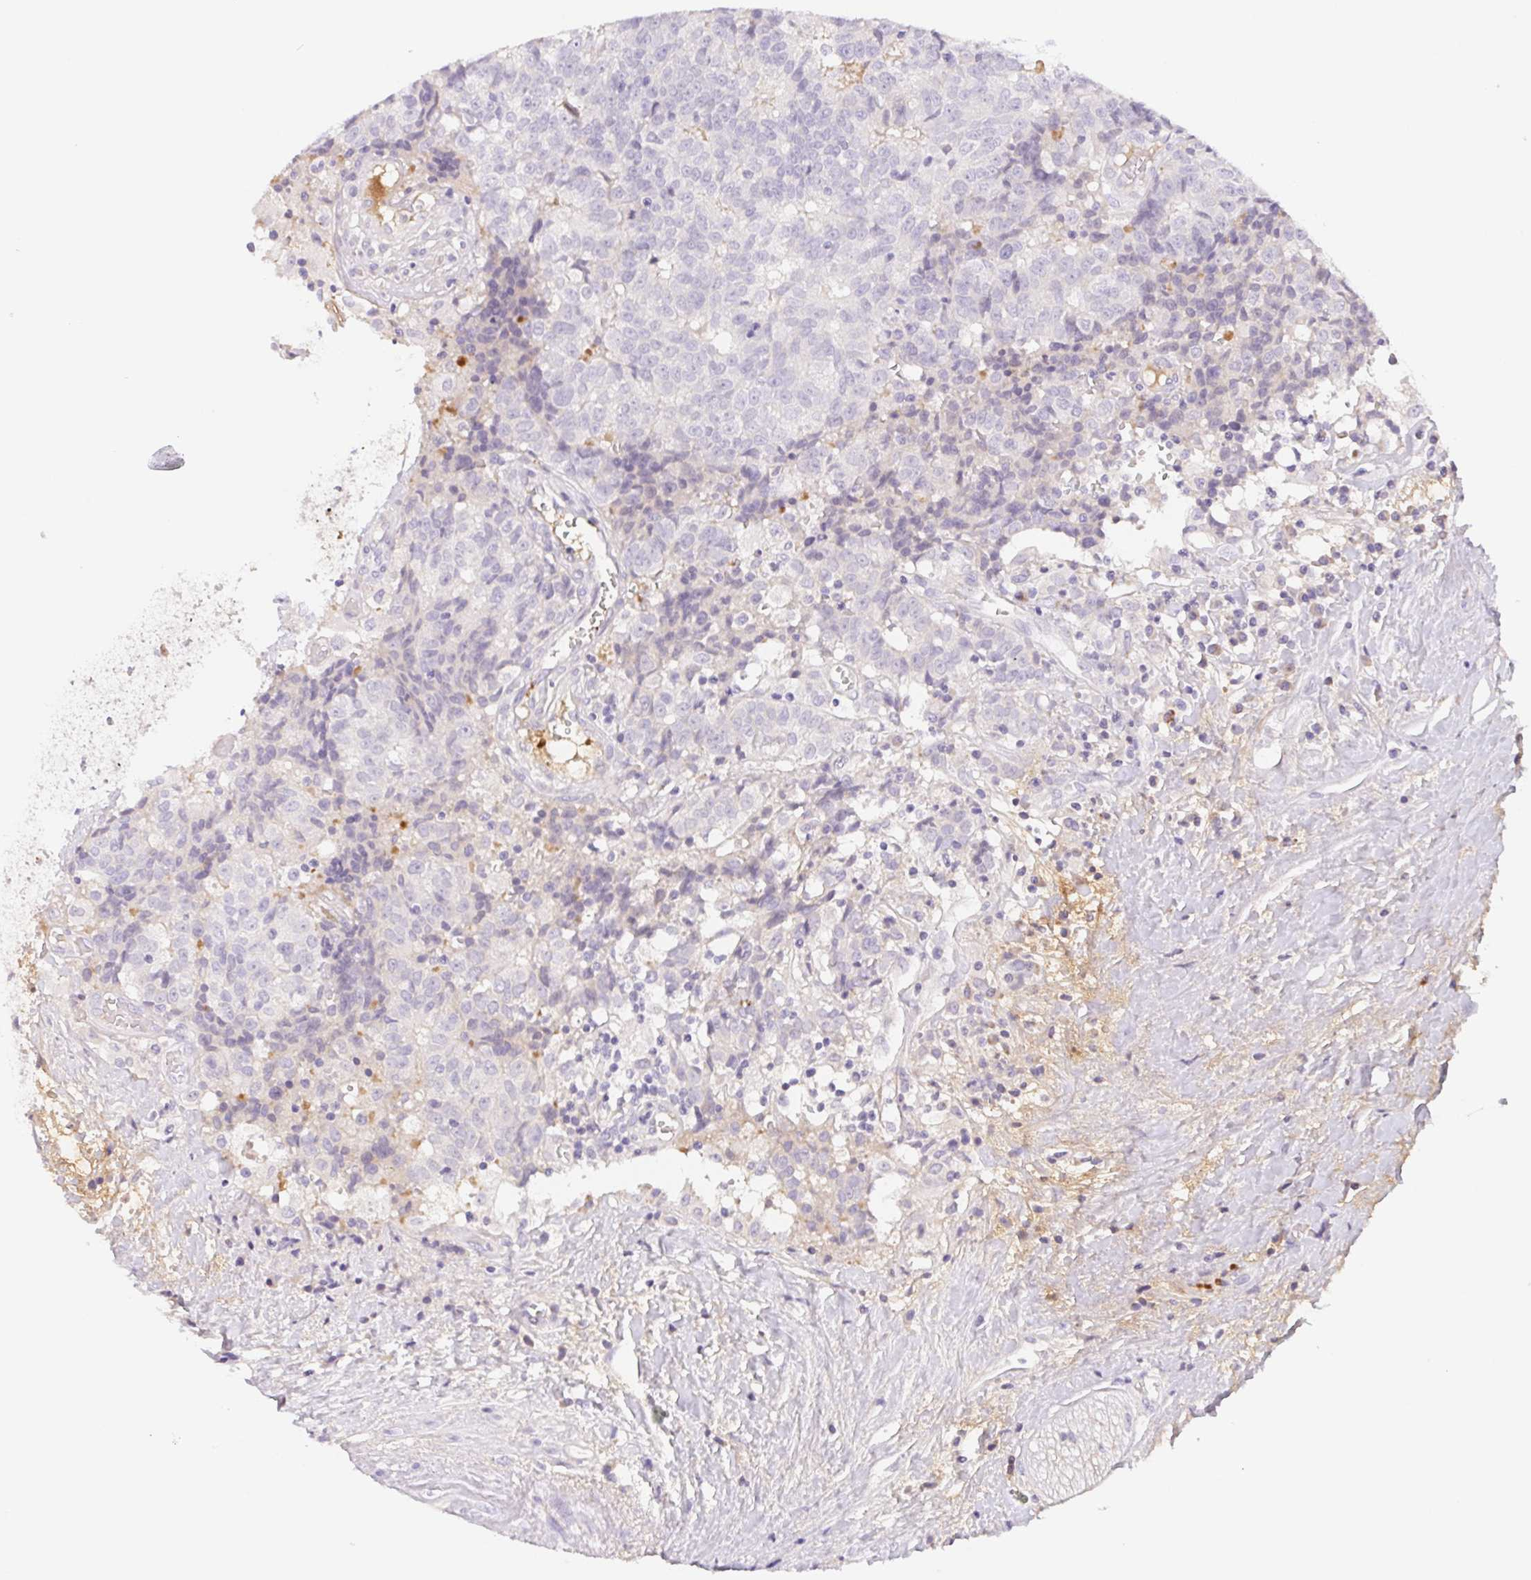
{"staining": {"intensity": "negative", "quantity": "none", "location": "none"}, "tissue": "prostate cancer", "cell_type": "Tumor cells", "image_type": "cancer", "snomed": [{"axis": "morphology", "description": "Adenocarcinoma, High grade"}, {"axis": "topography", "description": "Prostate and seminal vesicle, NOS"}], "caption": "Tumor cells are negative for protein expression in human prostate cancer. The staining was performed using DAB to visualize the protein expression in brown, while the nuclei were stained in blue with hematoxylin (Magnification: 20x).", "gene": "ITIH2", "patient": {"sex": "male", "age": 60}}